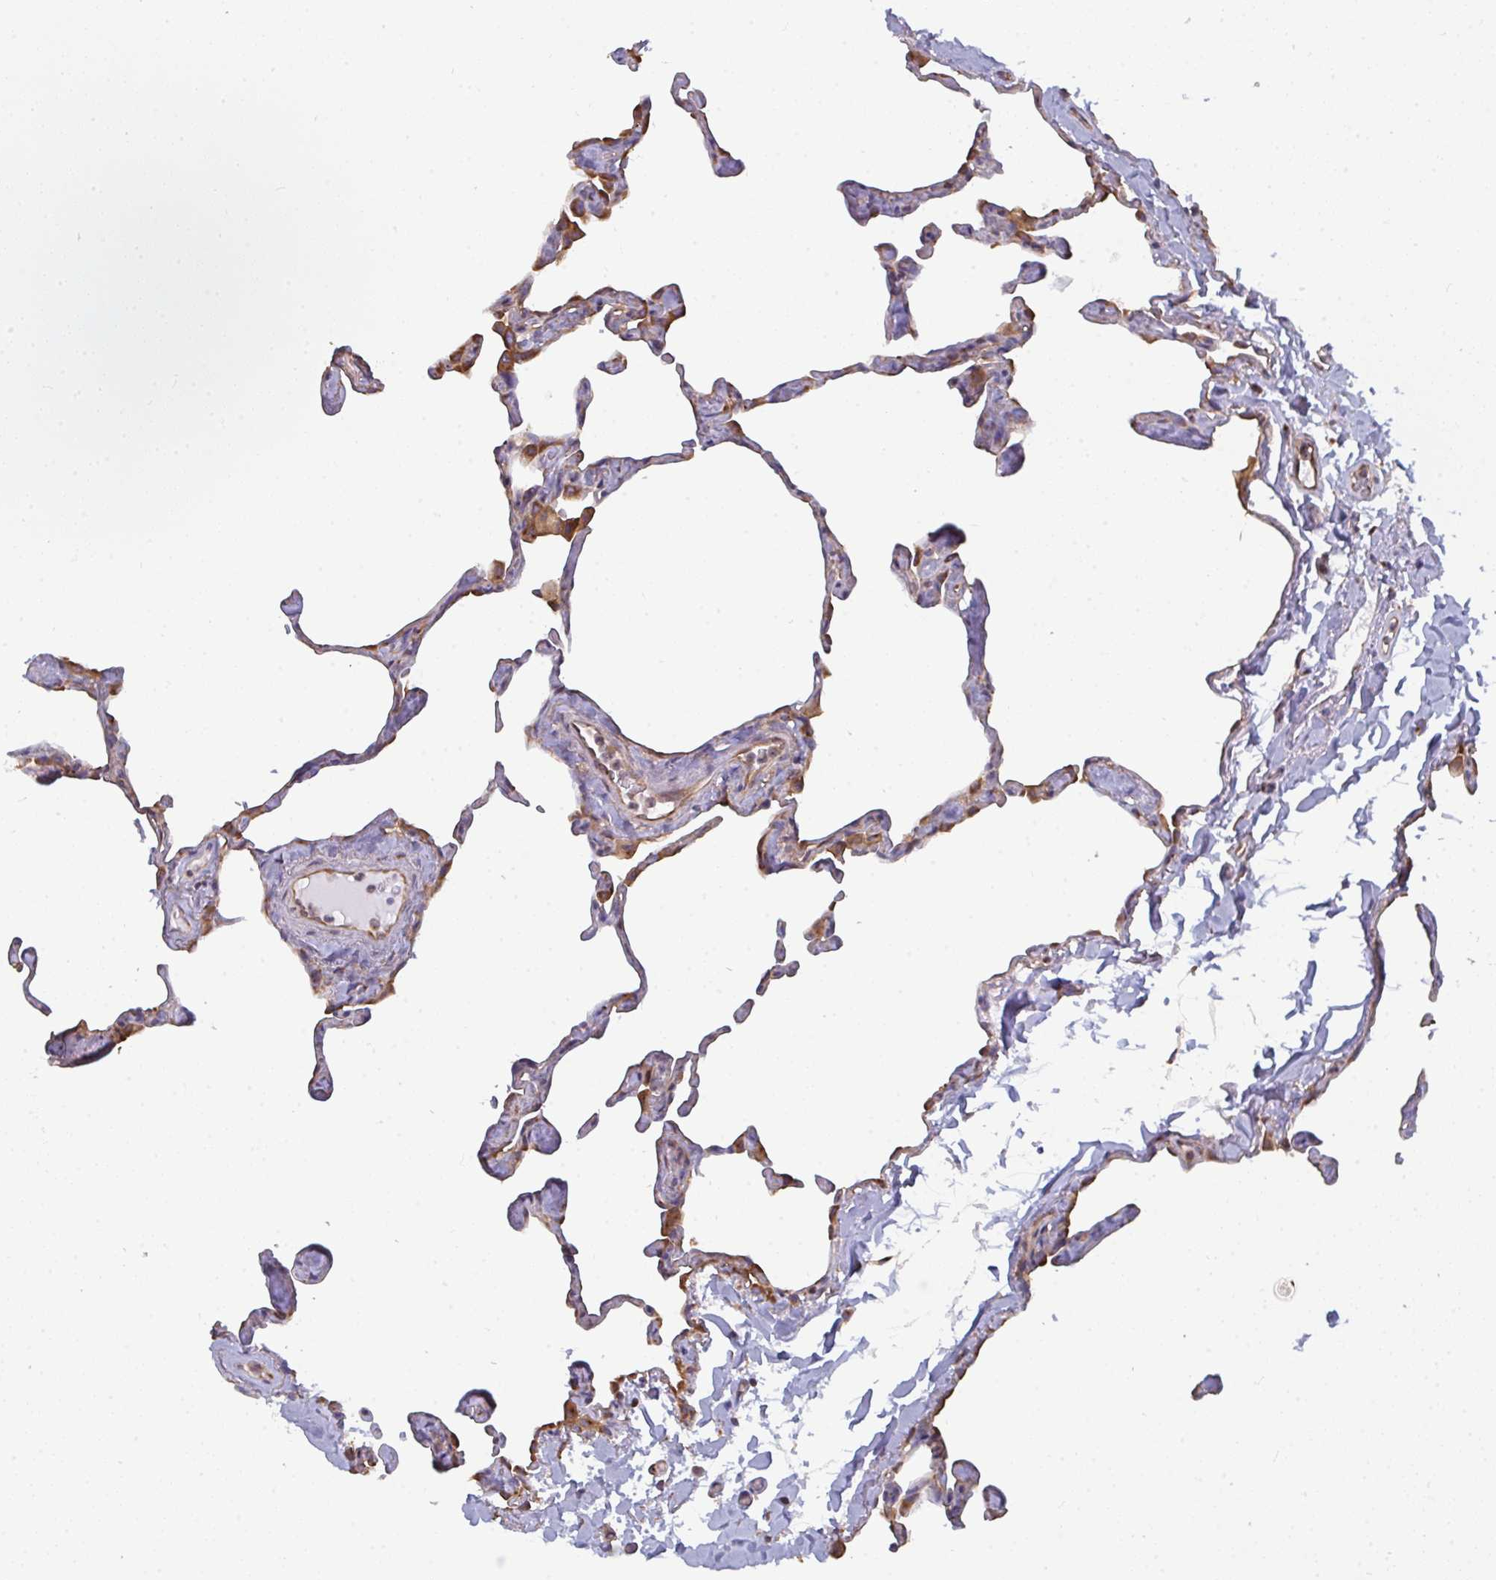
{"staining": {"intensity": "moderate", "quantity": "<25%", "location": "cytoplasmic/membranous"}, "tissue": "lung", "cell_type": "Alveolar cells", "image_type": "normal", "snomed": [{"axis": "morphology", "description": "Normal tissue, NOS"}, {"axis": "topography", "description": "Lung"}], "caption": "Immunohistochemistry (IHC) (DAB) staining of unremarkable human lung displays moderate cytoplasmic/membranous protein staining in about <25% of alveolar cells.", "gene": "DYNC1I2", "patient": {"sex": "male", "age": 65}}